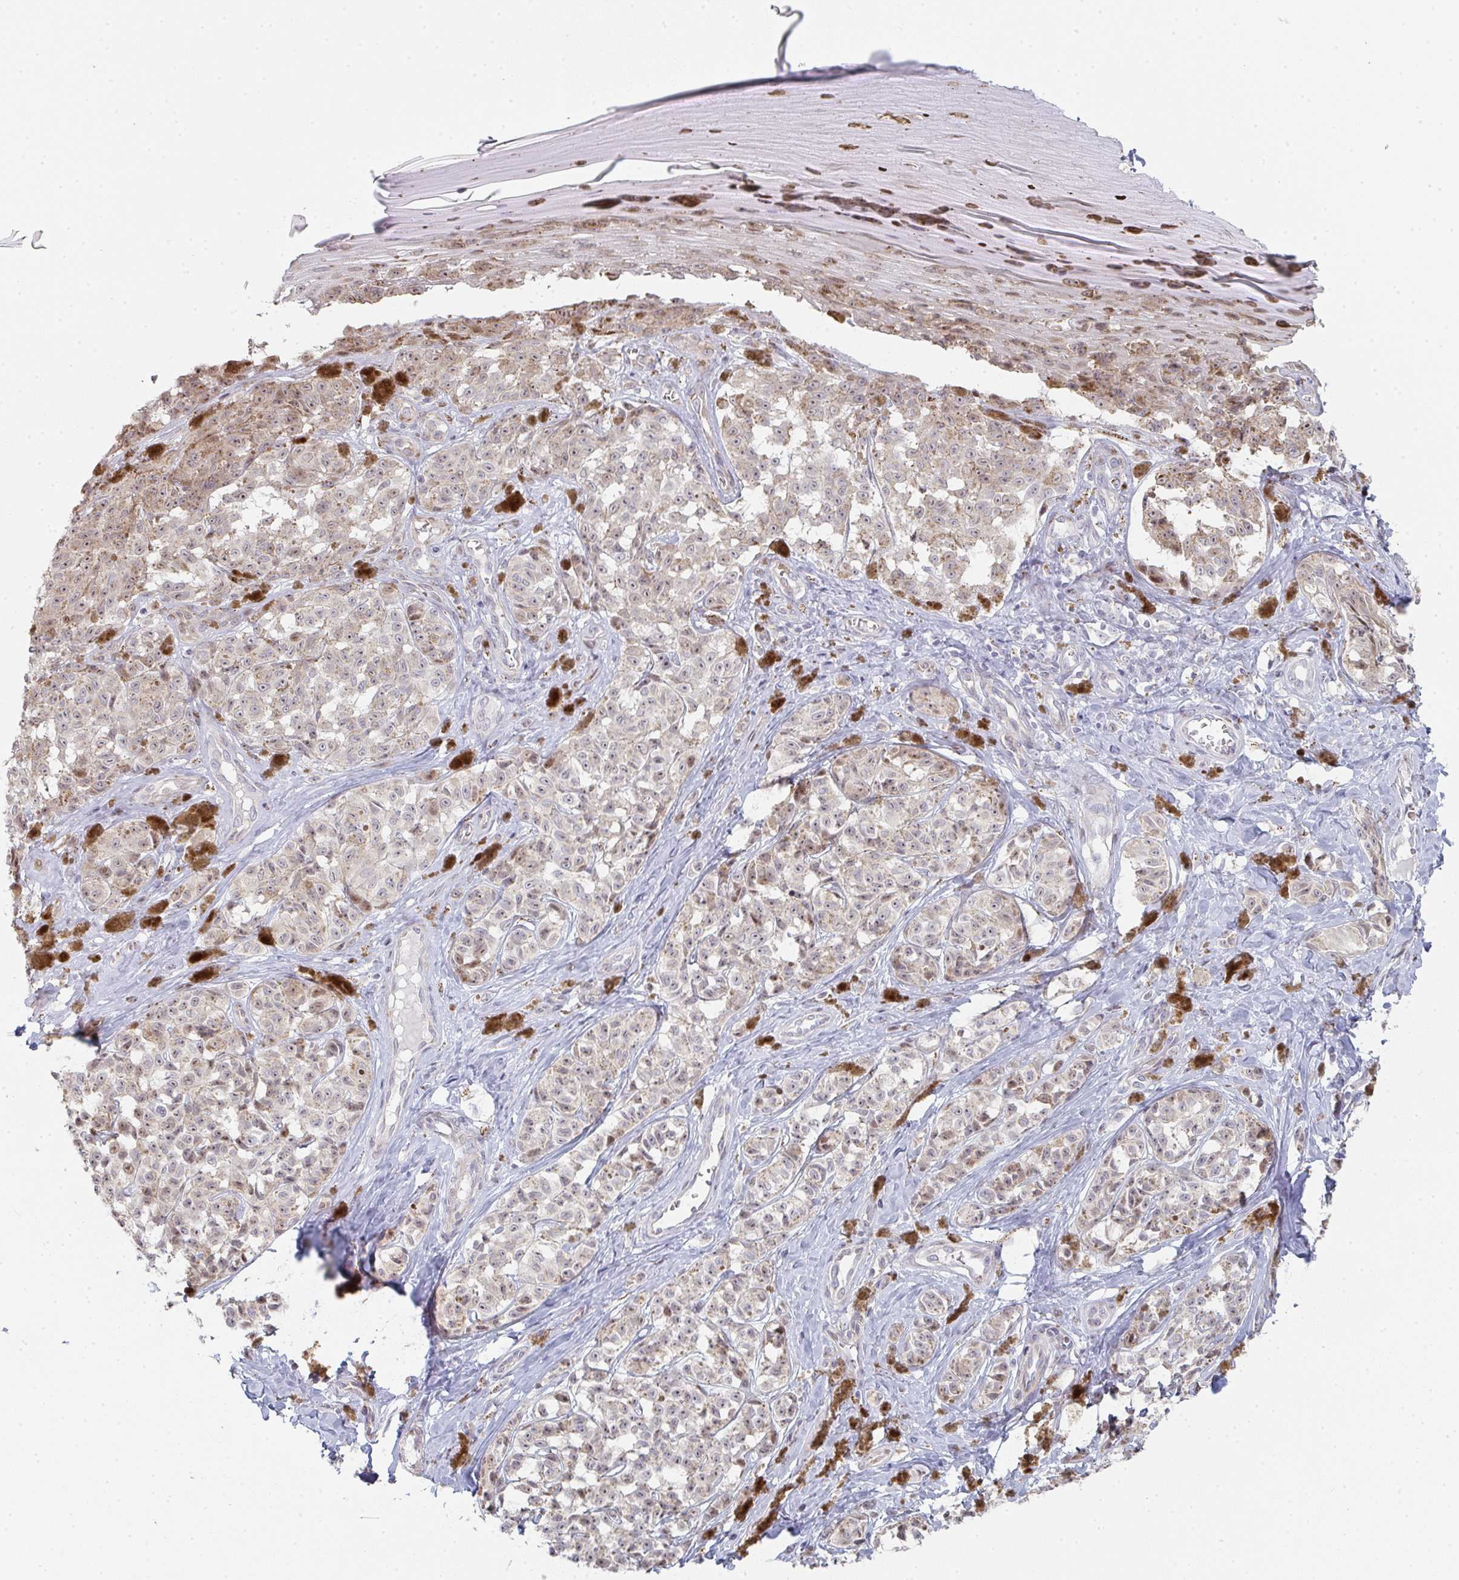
{"staining": {"intensity": "weak", "quantity": ">75%", "location": "cytoplasmic/membranous,nuclear"}, "tissue": "melanoma", "cell_type": "Tumor cells", "image_type": "cancer", "snomed": [{"axis": "morphology", "description": "Malignant melanoma, NOS"}, {"axis": "topography", "description": "Skin"}], "caption": "Melanoma tissue shows weak cytoplasmic/membranous and nuclear positivity in about >75% of tumor cells", "gene": "ZNF526", "patient": {"sex": "female", "age": 65}}